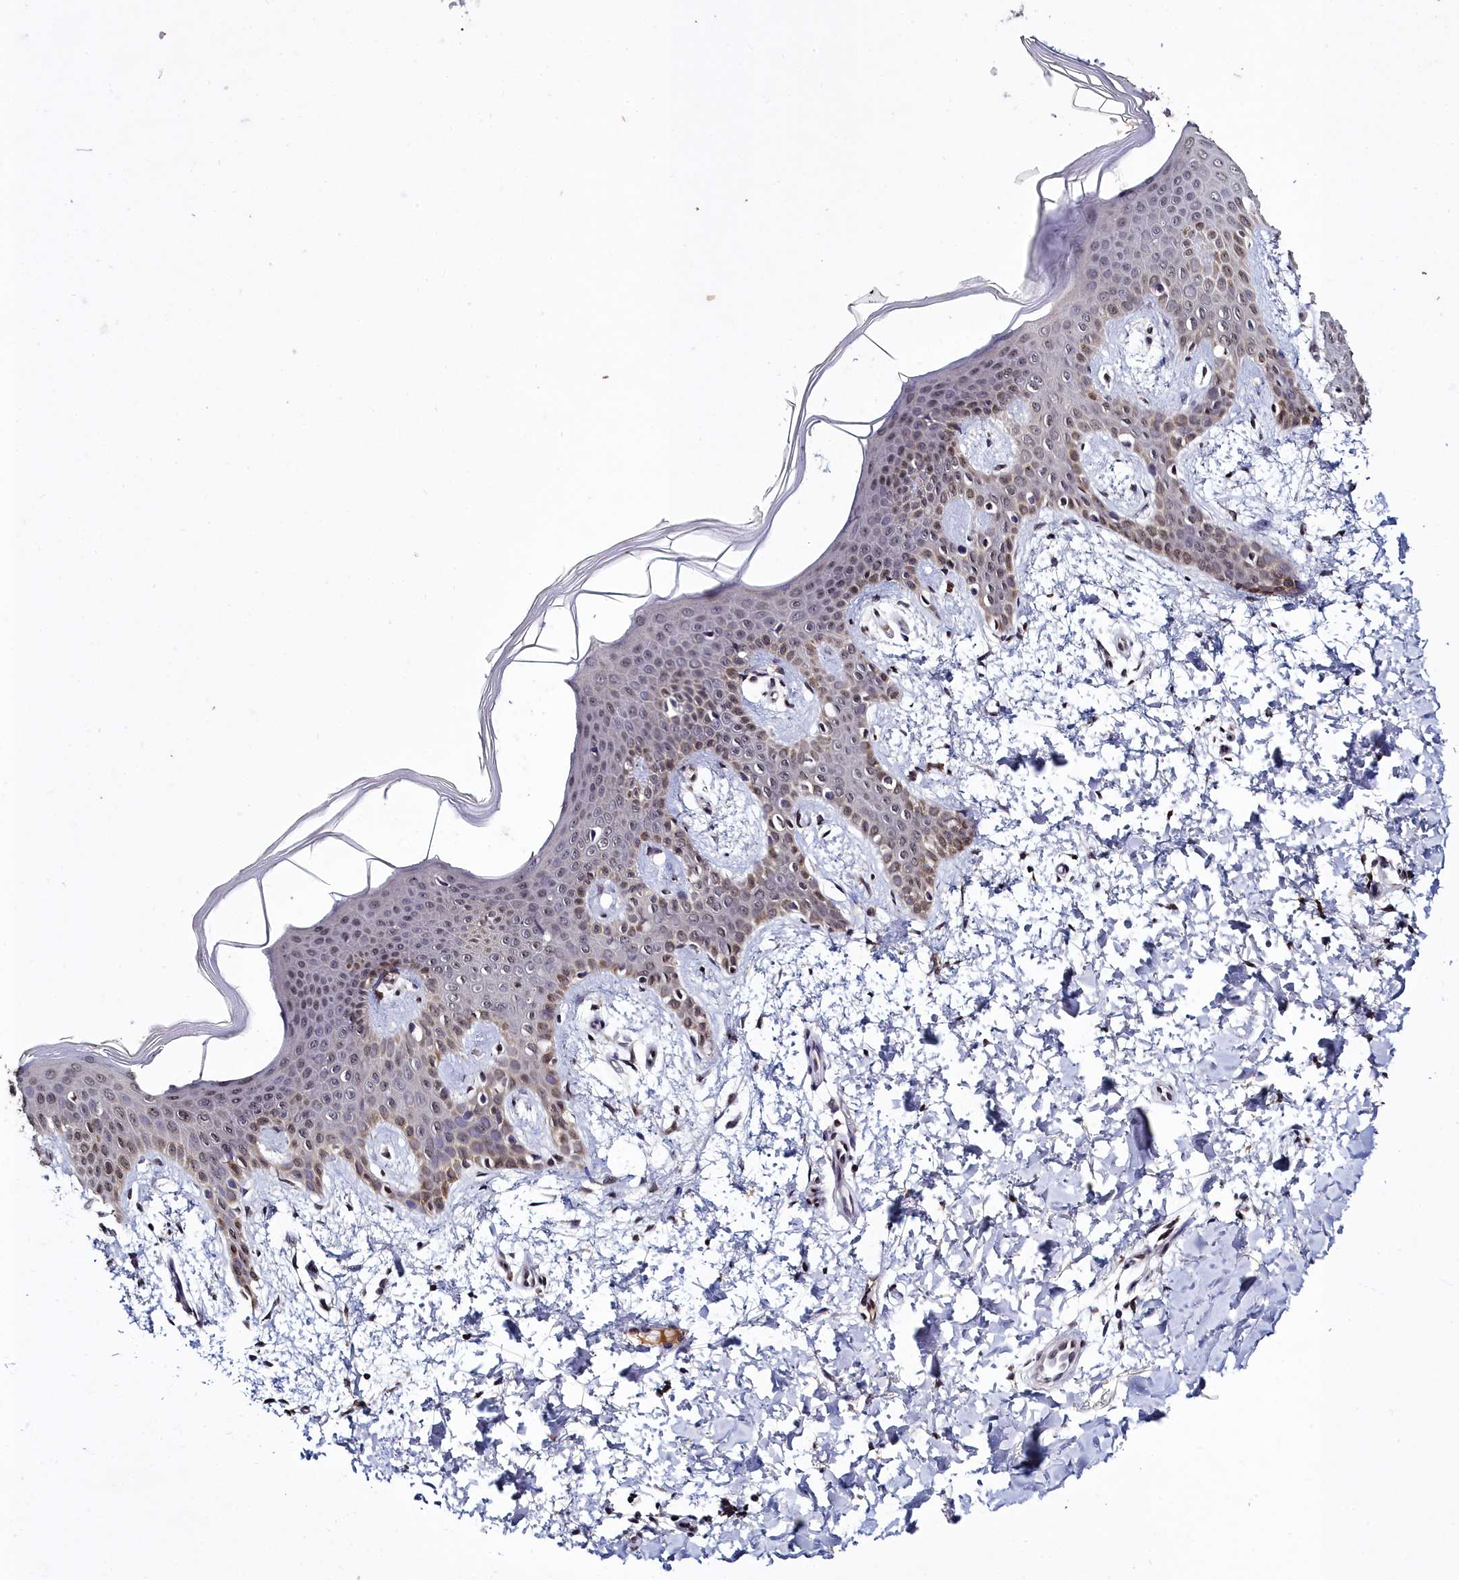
{"staining": {"intensity": "moderate", "quantity": ">75%", "location": "cytoplasmic/membranous"}, "tissue": "skin", "cell_type": "Fibroblasts", "image_type": "normal", "snomed": [{"axis": "morphology", "description": "Normal tissue, NOS"}, {"axis": "topography", "description": "Skin"}], "caption": "Immunohistochemistry of normal skin displays medium levels of moderate cytoplasmic/membranous staining in approximately >75% of fibroblasts.", "gene": "FZD4", "patient": {"sex": "male", "age": 36}}